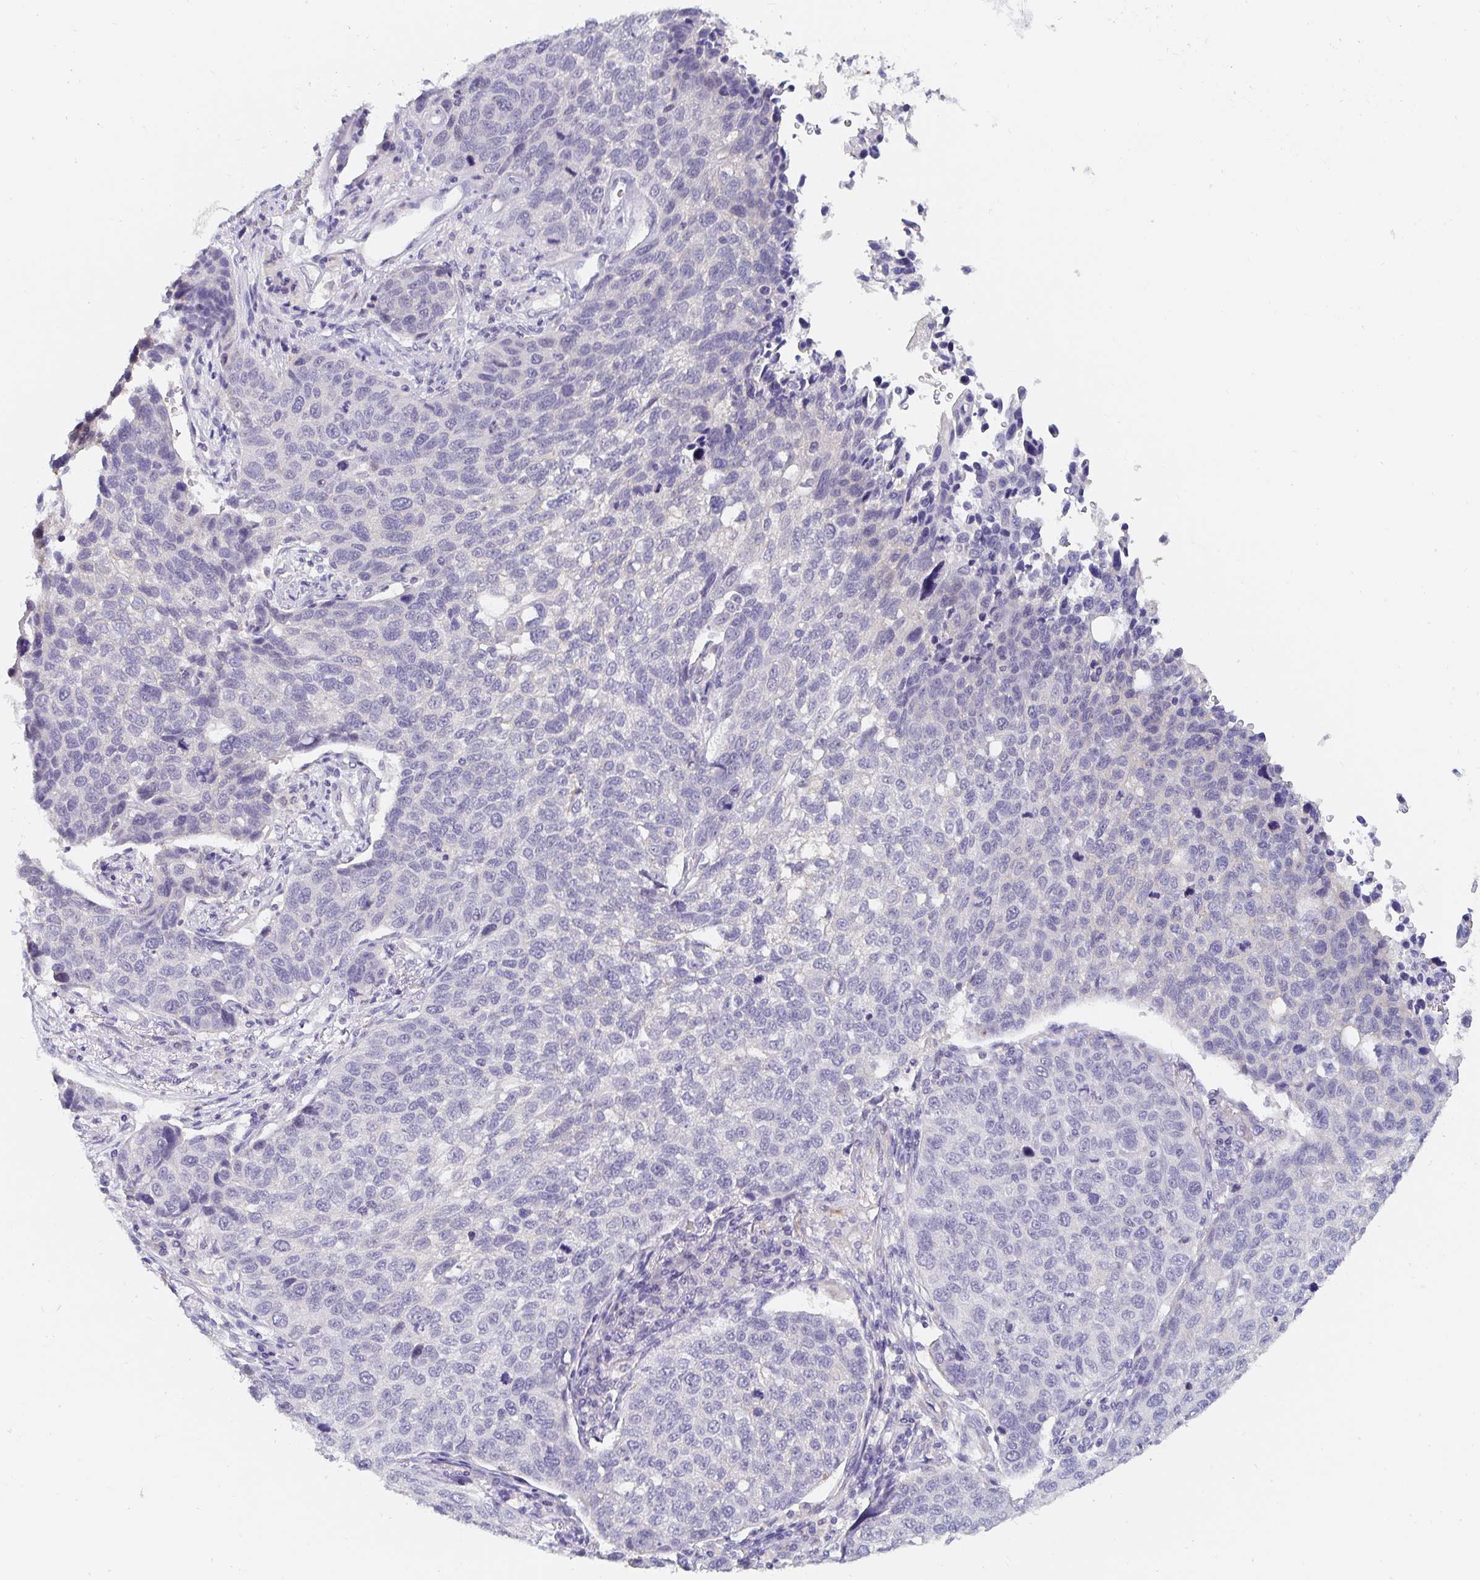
{"staining": {"intensity": "negative", "quantity": "none", "location": "none"}, "tissue": "lung cancer", "cell_type": "Tumor cells", "image_type": "cancer", "snomed": [{"axis": "morphology", "description": "Squamous cell carcinoma, NOS"}, {"axis": "topography", "description": "Lymph node"}, {"axis": "topography", "description": "Lung"}], "caption": "The image displays no significant positivity in tumor cells of lung cancer.", "gene": "PDX1", "patient": {"sex": "male", "age": 61}}